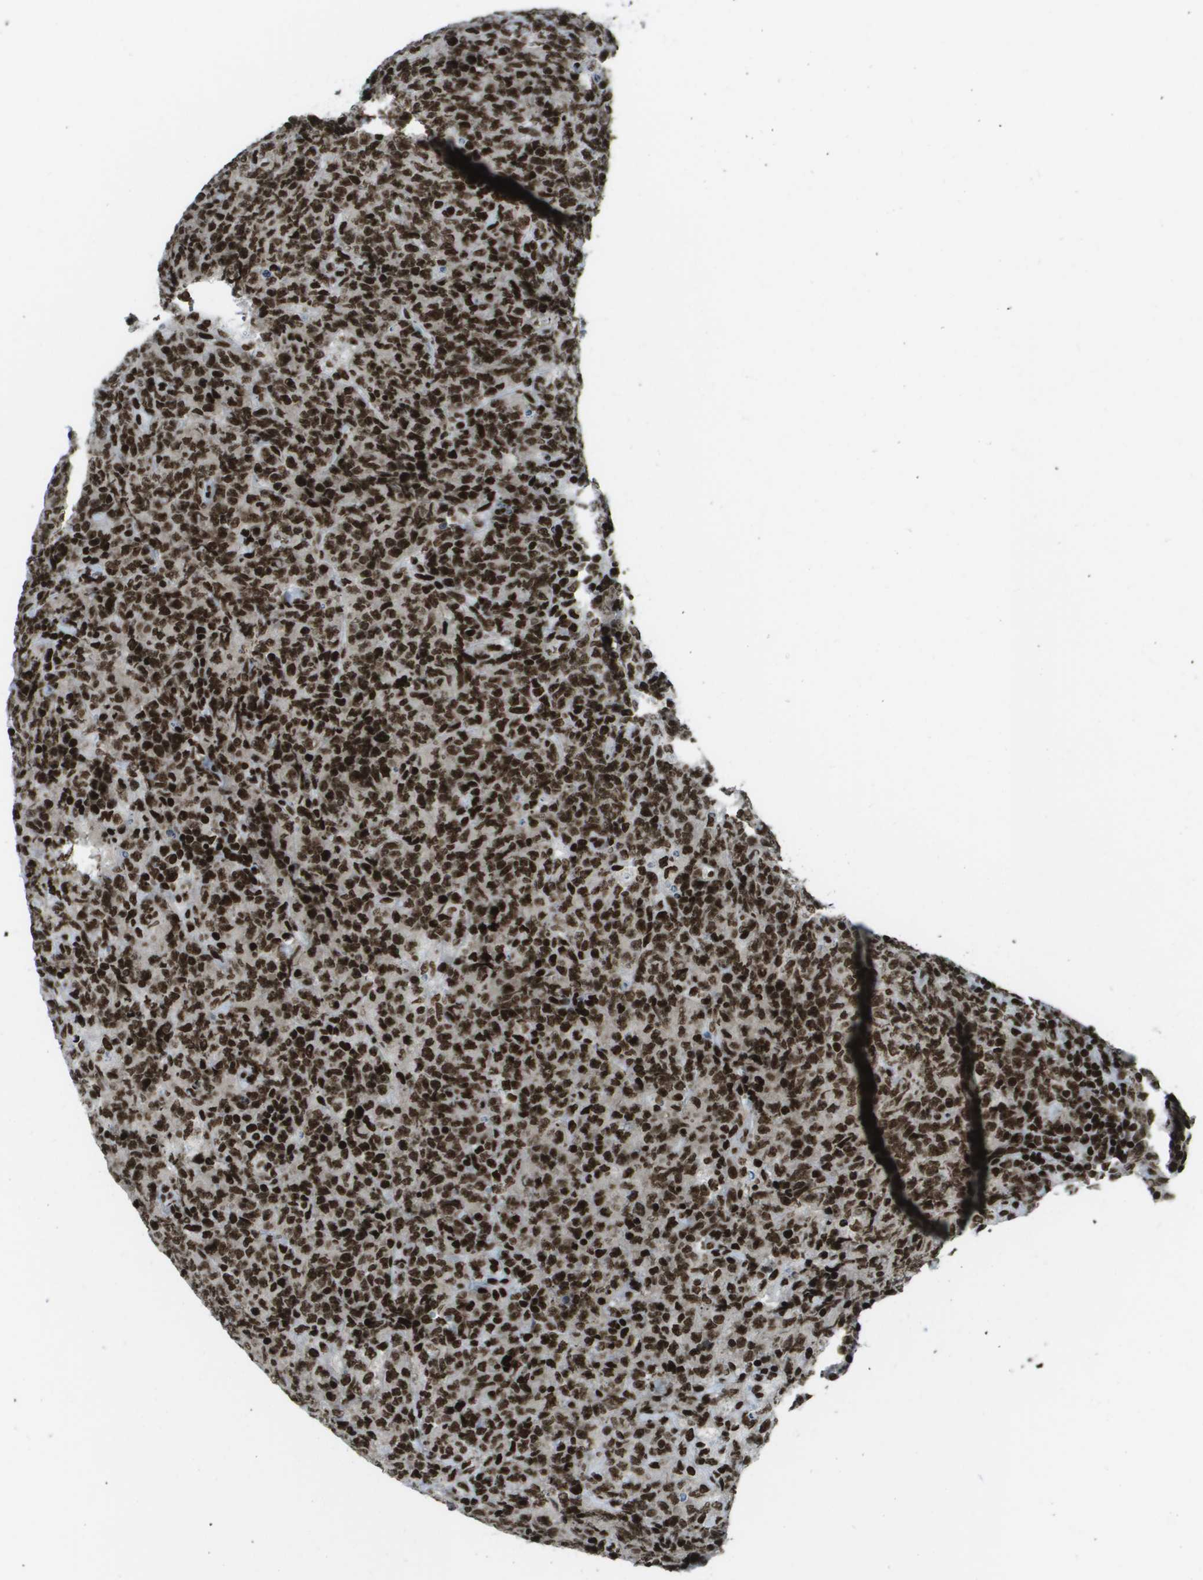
{"staining": {"intensity": "strong", "quantity": ">75%", "location": "nuclear"}, "tissue": "lymphoma", "cell_type": "Tumor cells", "image_type": "cancer", "snomed": [{"axis": "morphology", "description": "Malignant lymphoma, non-Hodgkin's type, High grade"}, {"axis": "topography", "description": "Tonsil"}], "caption": "Human malignant lymphoma, non-Hodgkin's type (high-grade) stained with a brown dye exhibits strong nuclear positive expression in approximately >75% of tumor cells.", "gene": "GLYR1", "patient": {"sex": "female", "age": 36}}